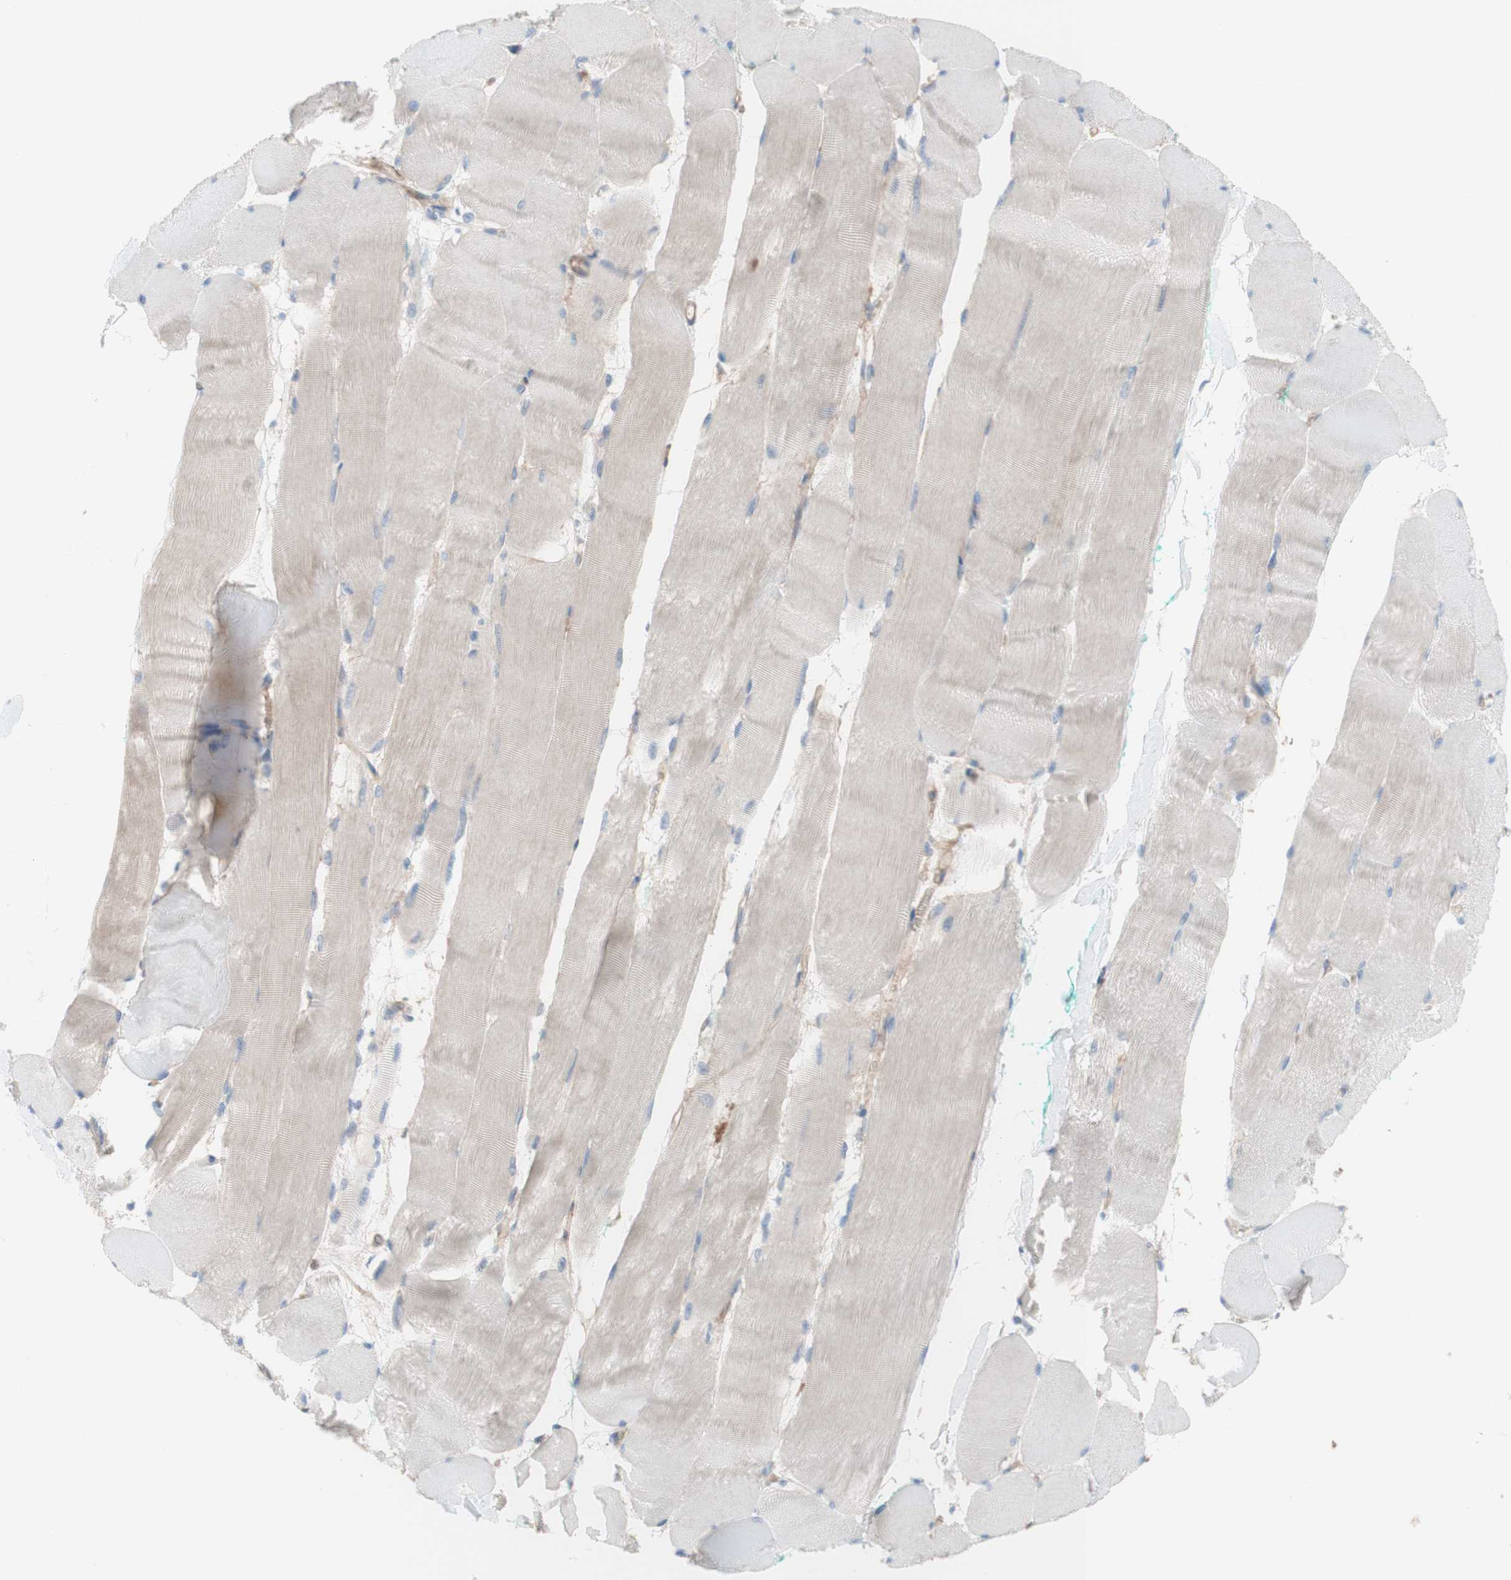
{"staining": {"intensity": "weak", "quantity": "<25%", "location": "cytoplasmic/membranous"}, "tissue": "skeletal muscle", "cell_type": "Myocytes", "image_type": "normal", "snomed": [{"axis": "morphology", "description": "Normal tissue, NOS"}, {"axis": "morphology", "description": "Squamous cell carcinoma, NOS"}, {"axis": "topography", "description": "Skeletal muscle"}], "caption": "The photomicrograph demonstrates no staining of myocytes in benign skeletal muscle.", "gene": "CD46", "patient": {"sex": "male", "age": 51}}